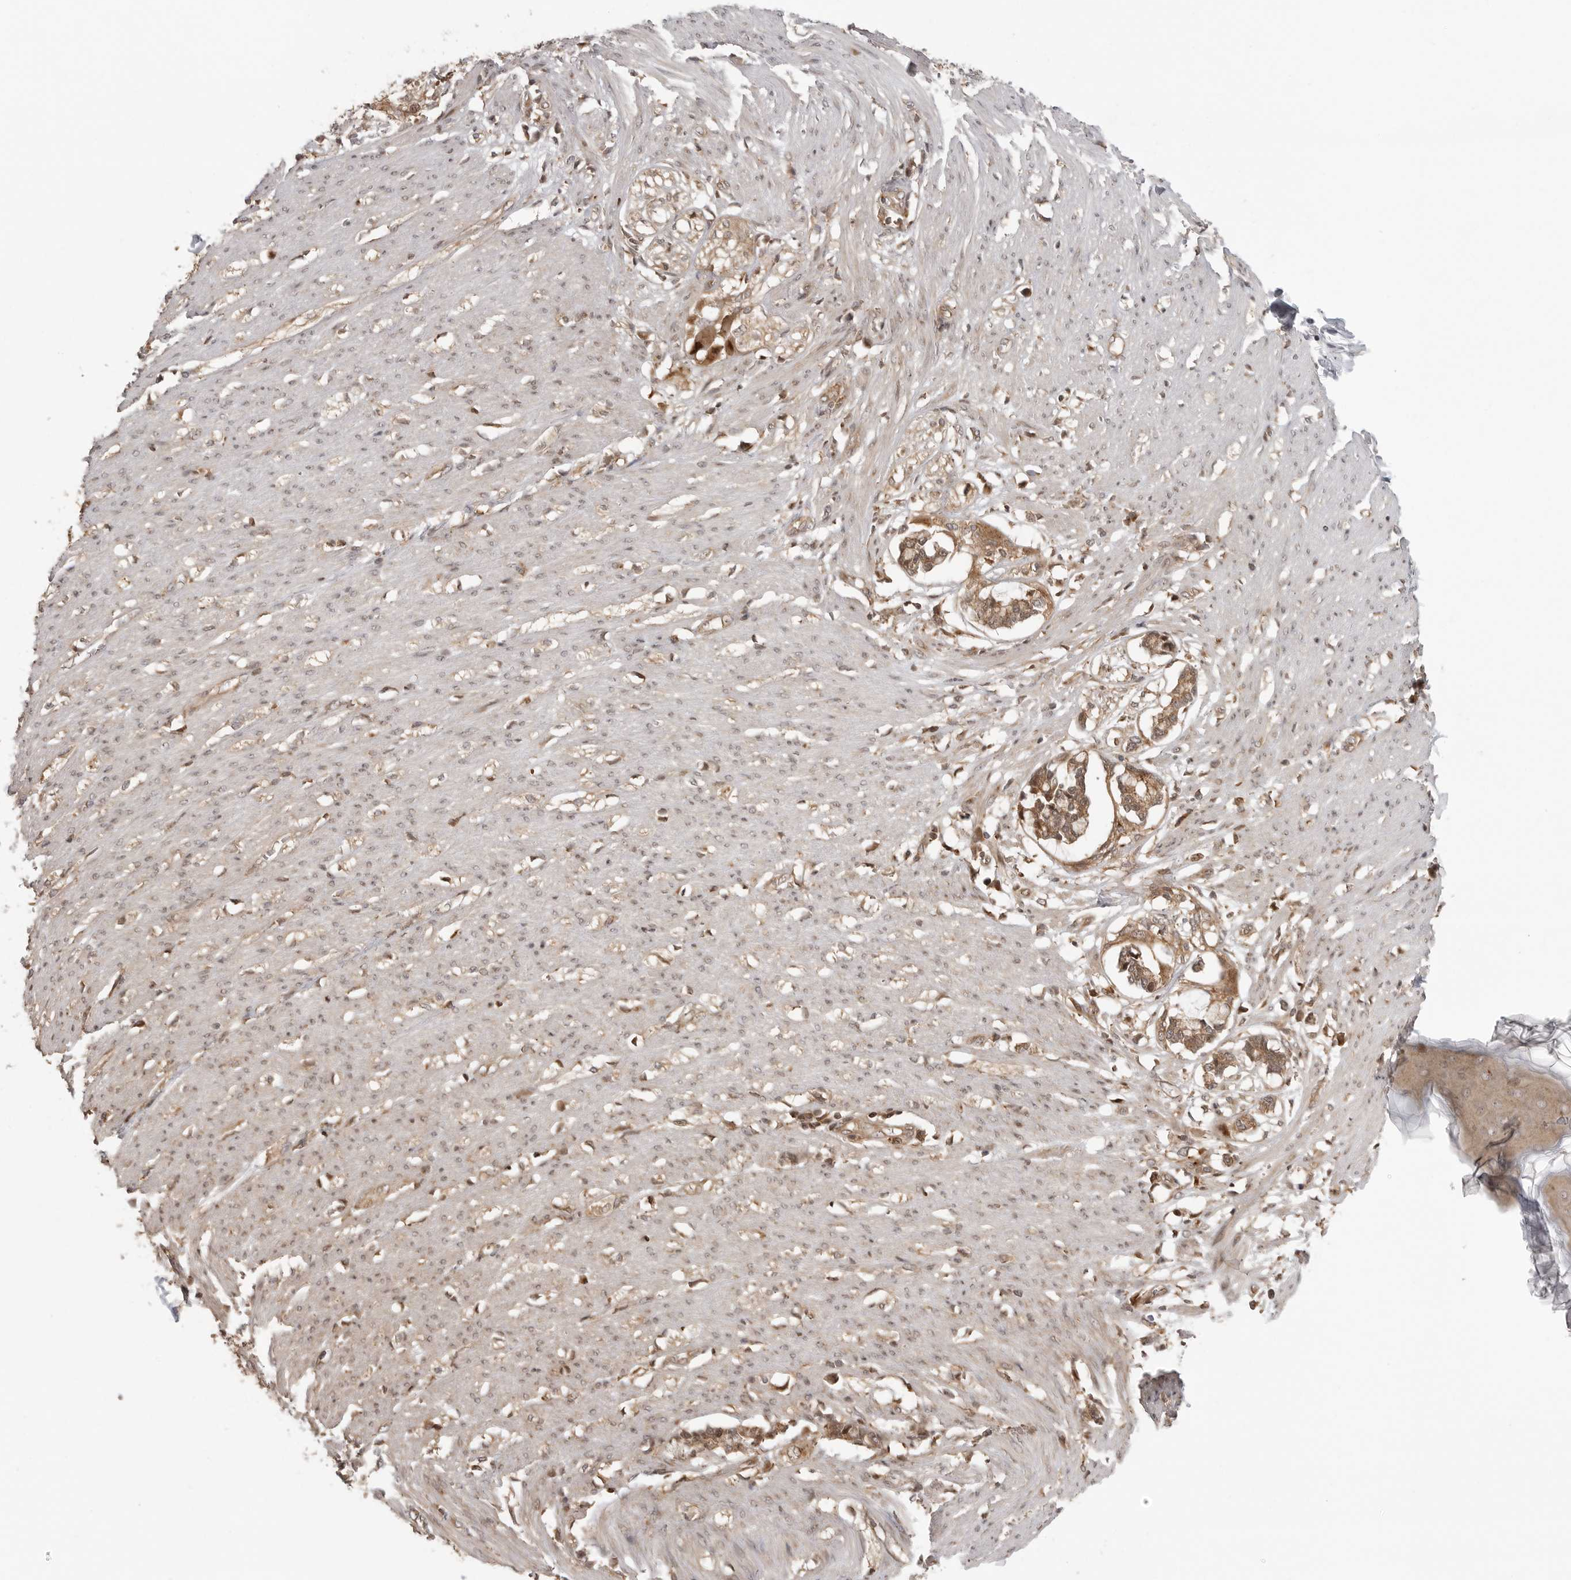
{"staining": {"intensity": "weak", "quantity": "25%-75%", "location": "cytoplasmic/membranous,nuclear"}, "tissue": "smooth muscle", "cell_type": "Smooth muscle cells", "image_type": "normal", "snomed": [{"axis": "morphology", "description": "Normal tissue, NOS"}, {"axis": "morphology", "description": "Adenocarcinoma, NOS"}, {"axis": "topography", "description": "Colon"}, {"axis": "topography", "description": "Peripheral nerve tissue"}], "caption": "IHC (DAB) staining of normal human smooth muscle displays weak cytoplasmic/membranous,nuclear protein positivity in about 25%-75% of smooth muscle cells.", "gene": "FAT3", "patient": {"sex": "male", "age": 14}}